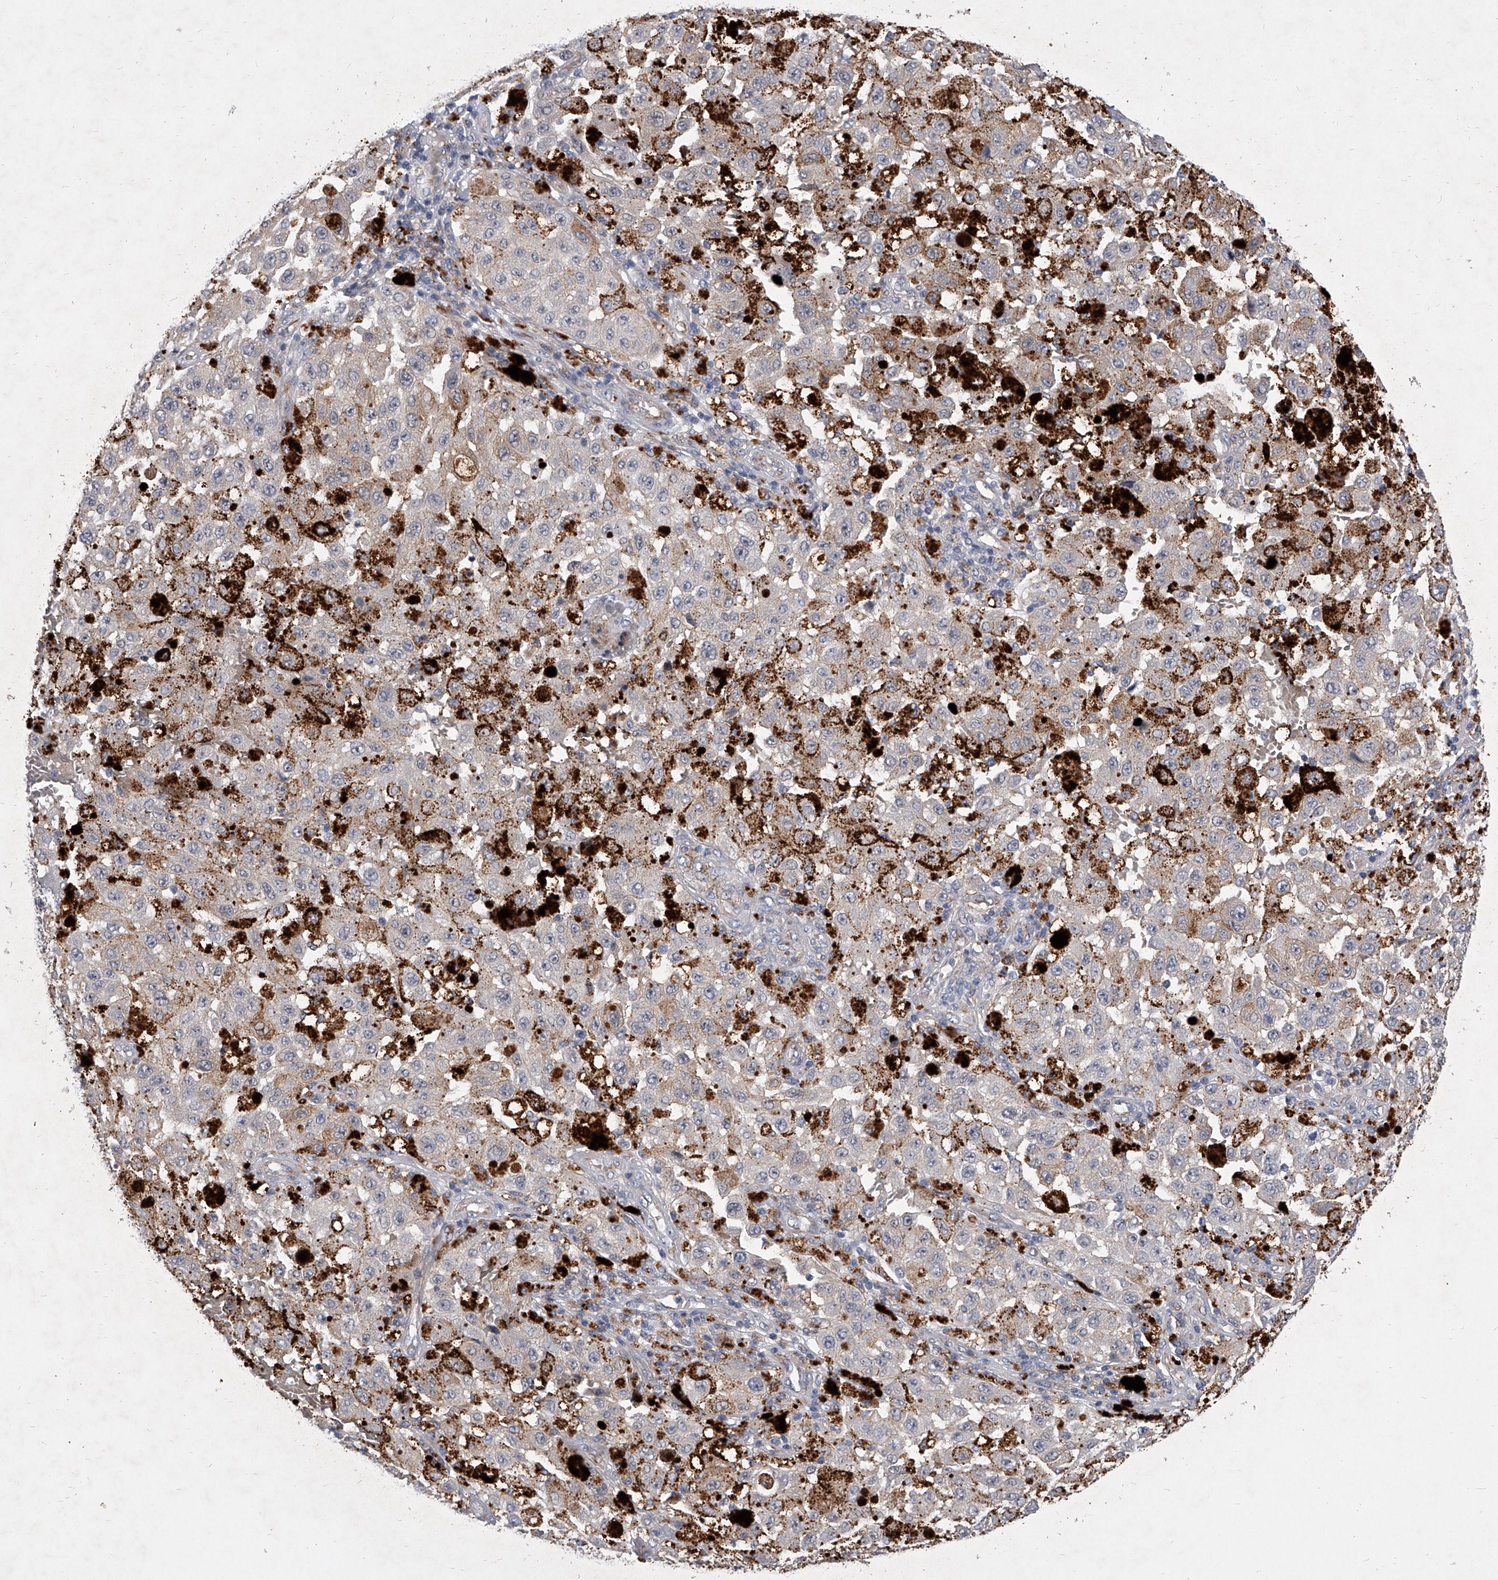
{"staining": {"intensity": "negative", "quantity": "none", "location": "none"}, "tissue": "melanoma", "cell_type": "Tumor cells", "image_type": "cancer", "snomed": [{"axis": "morphology", "description": "Malignant melanoma, NOS"}, {"axis": "topography", "description": "Skin"}], "caption": "Malignant melanoma was stained to show a protein in brown. There is no significant positivity in tumor cells. The staining is performed using DAB (3,3'-diaminobenzidine) brown chromogen with nuclei counter-stained in using hematoxylin.", "gene": "MINDY4", "patient": {"sex": "female", "age": 64}}